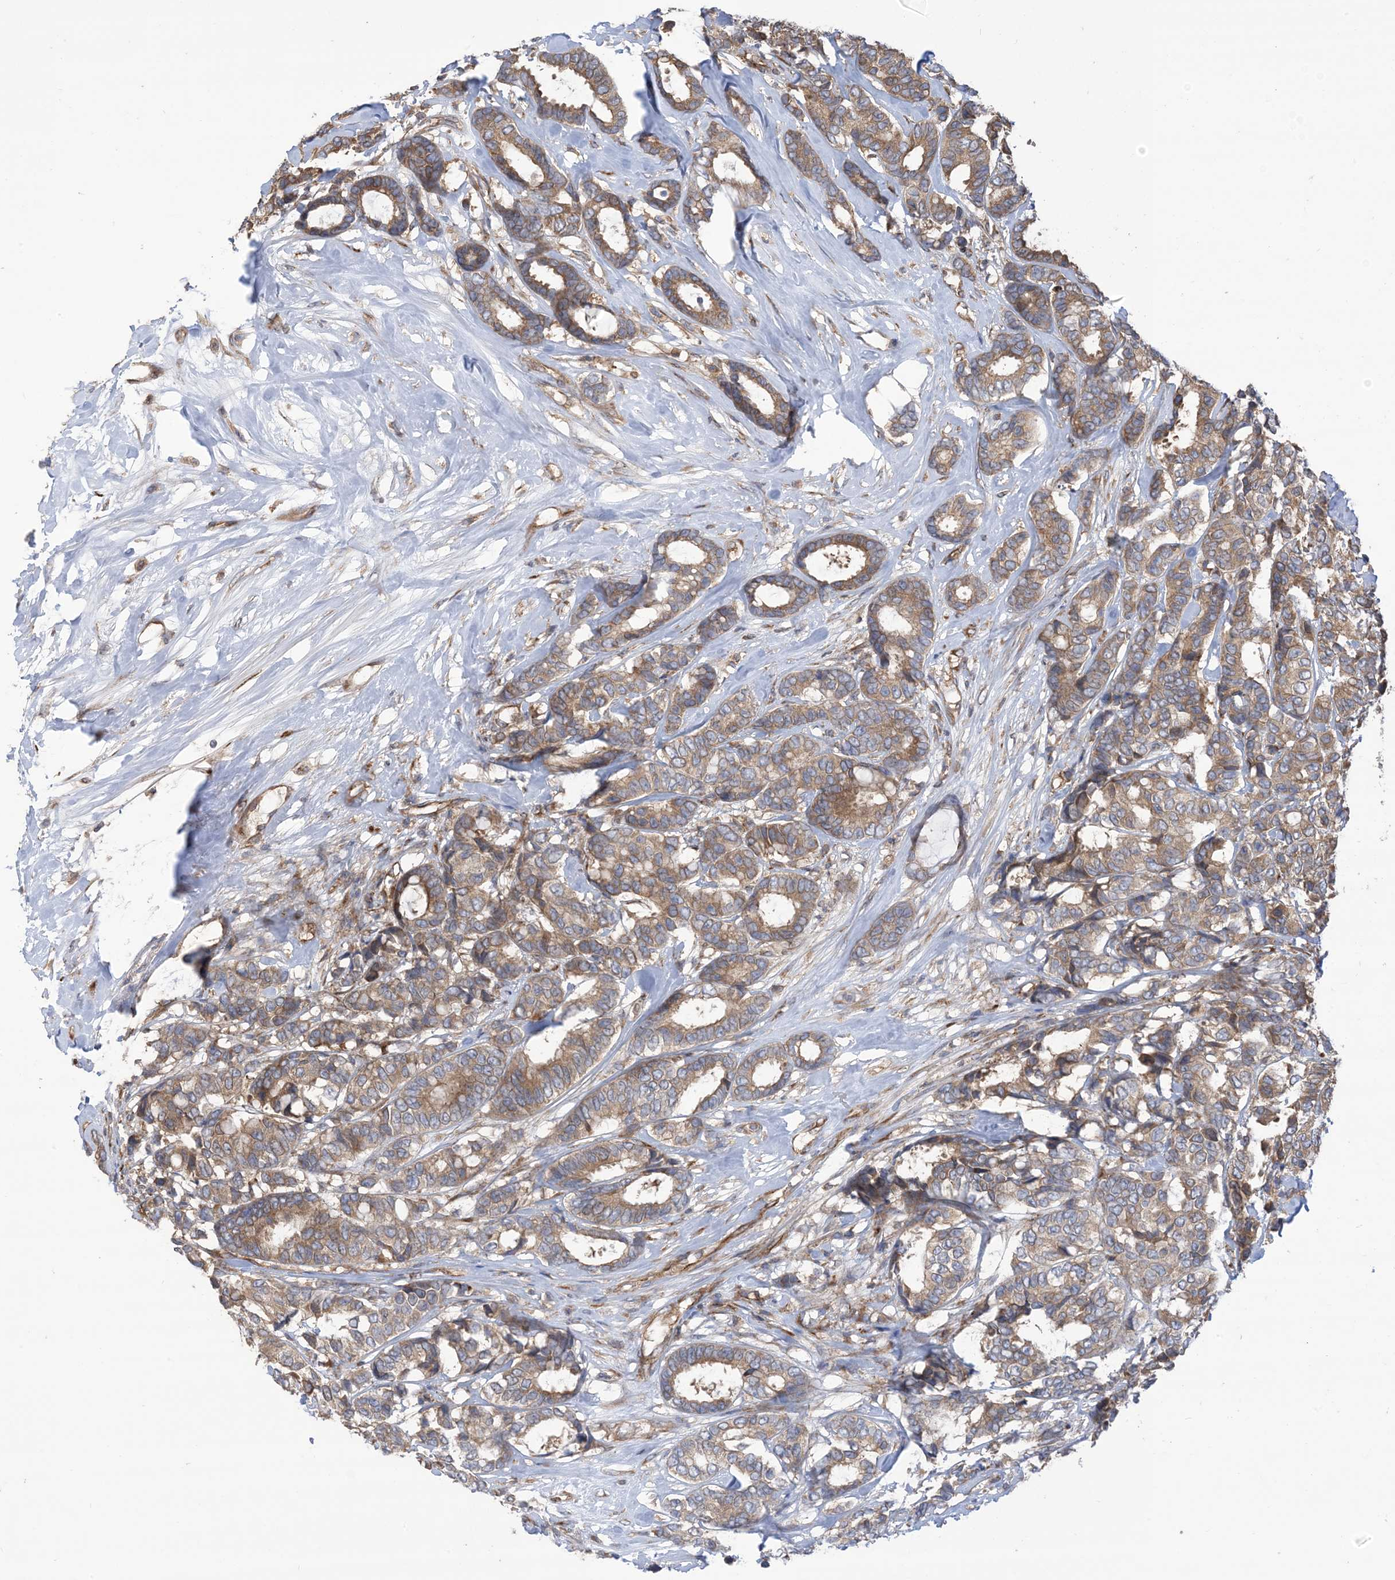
{"staining": {"intensity": "moderate", "quantity": "25%-75%", "location": "cytoplasmic/membranous"}, "tissue": "breast cancer", "cell_type": "Tumor cells", "image_type": "cancer", "snomed": [{"axis": "morphology", "description": "Duct carcinoma"}, {"axis": "topography", "description": "Breast"}], "caption": "Breast invasive ductal carcinoma stained with DAB (3,3'-diaminobenzidine) immunohistochemistry (IHC) demonstrates medium levels of moderate cytoplasmic/membranous staining in approximately 25%-75% of tumor cells.", "gene": "CLEC16A", "patient": {"sex": "female", "age": 87}}